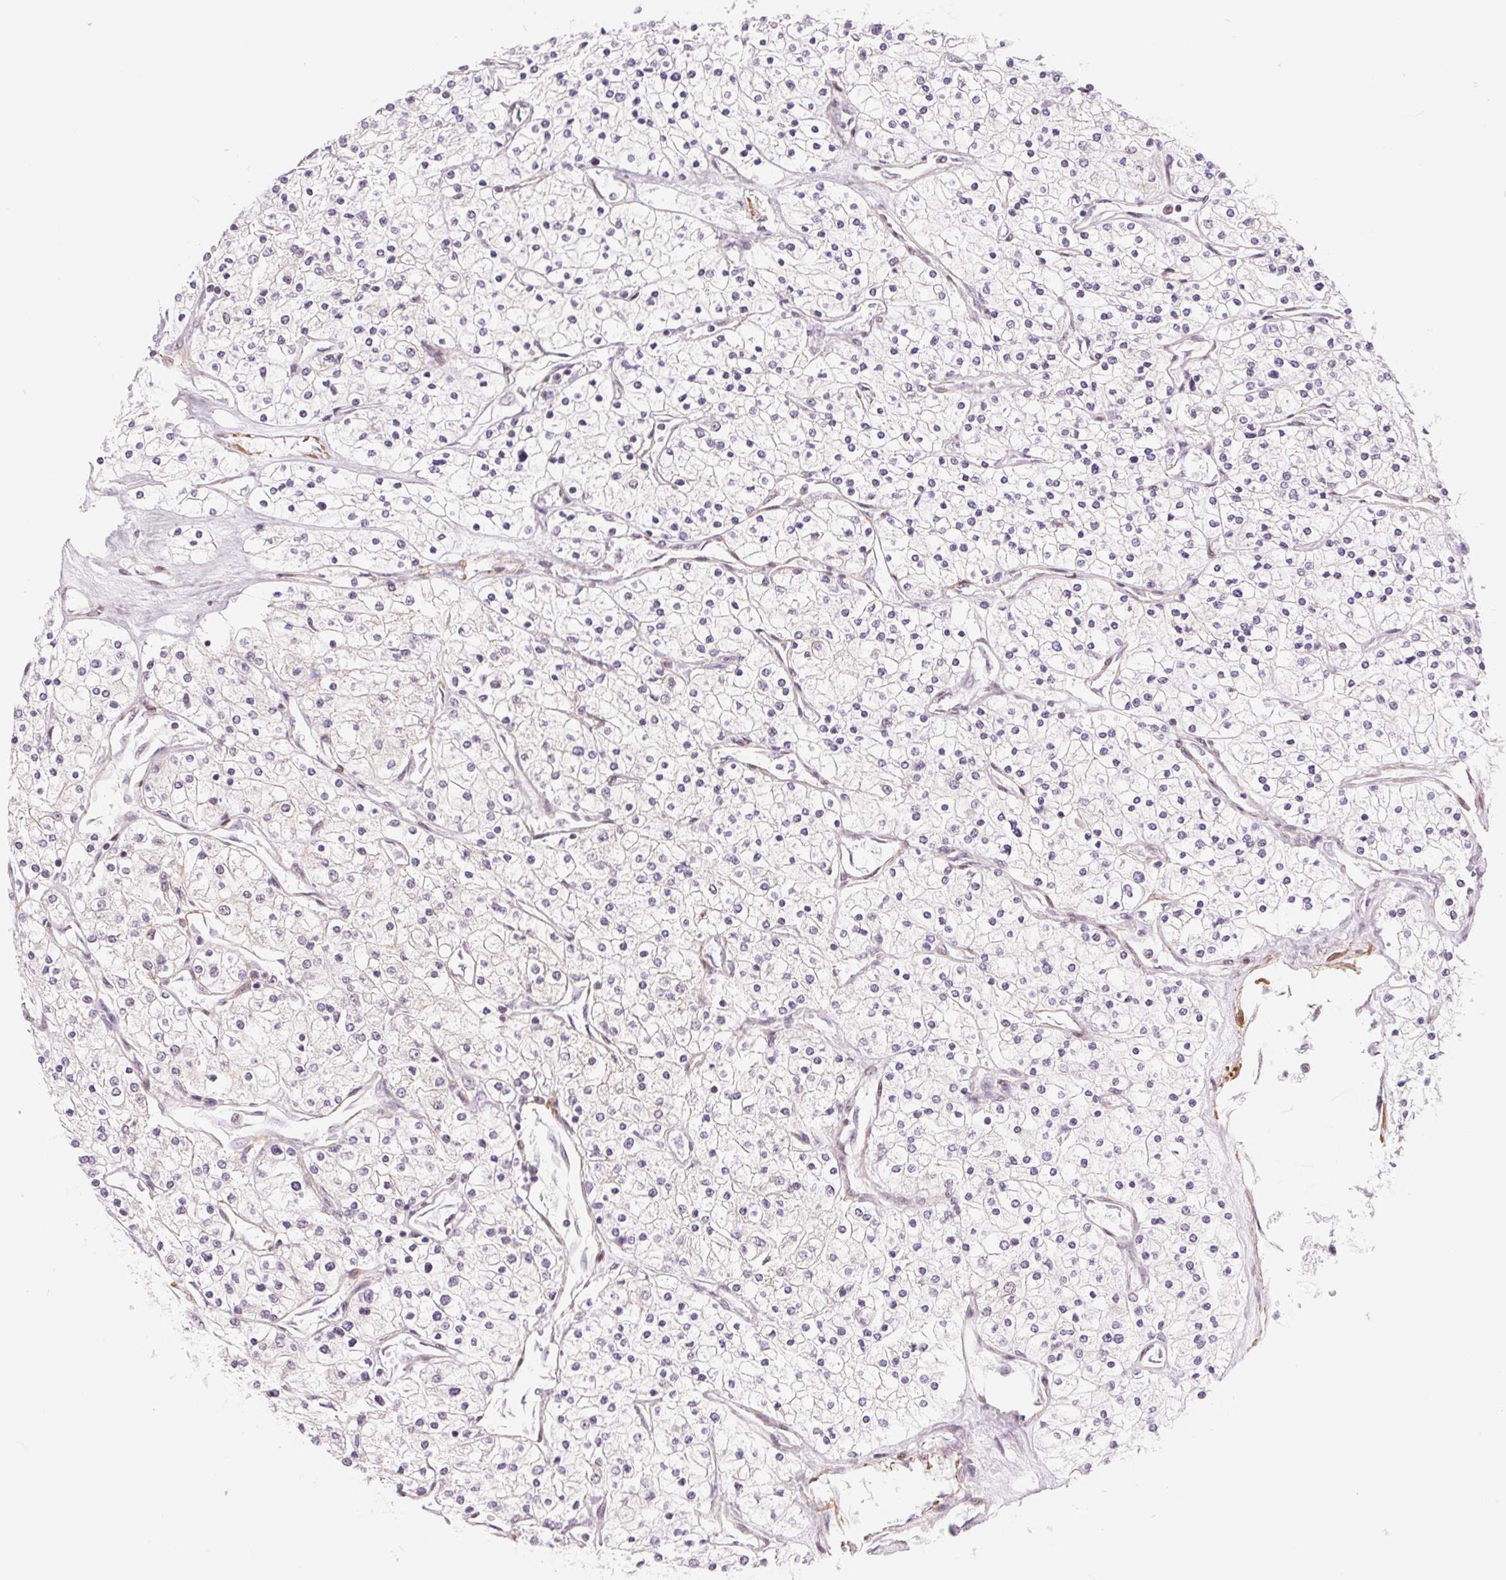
{"staining": {"intensity": "negative", "quantity": "none", "location": "none"}, "tissue": "renal cancer", "cell_type": "Tumor cells", "image_type": "cancer", "snomed": [{"axis": "morphology", "description": "Adenocarcinoma, NOS"}, {"axis": "topography", "description": "Kidney"}], "caption": "Human renal cancer stained for a protein using immunohistochemistry displays no positivity in tumor cells.", "gene": "BCAT1", "patient": {"sex": "male", "age": 80}}